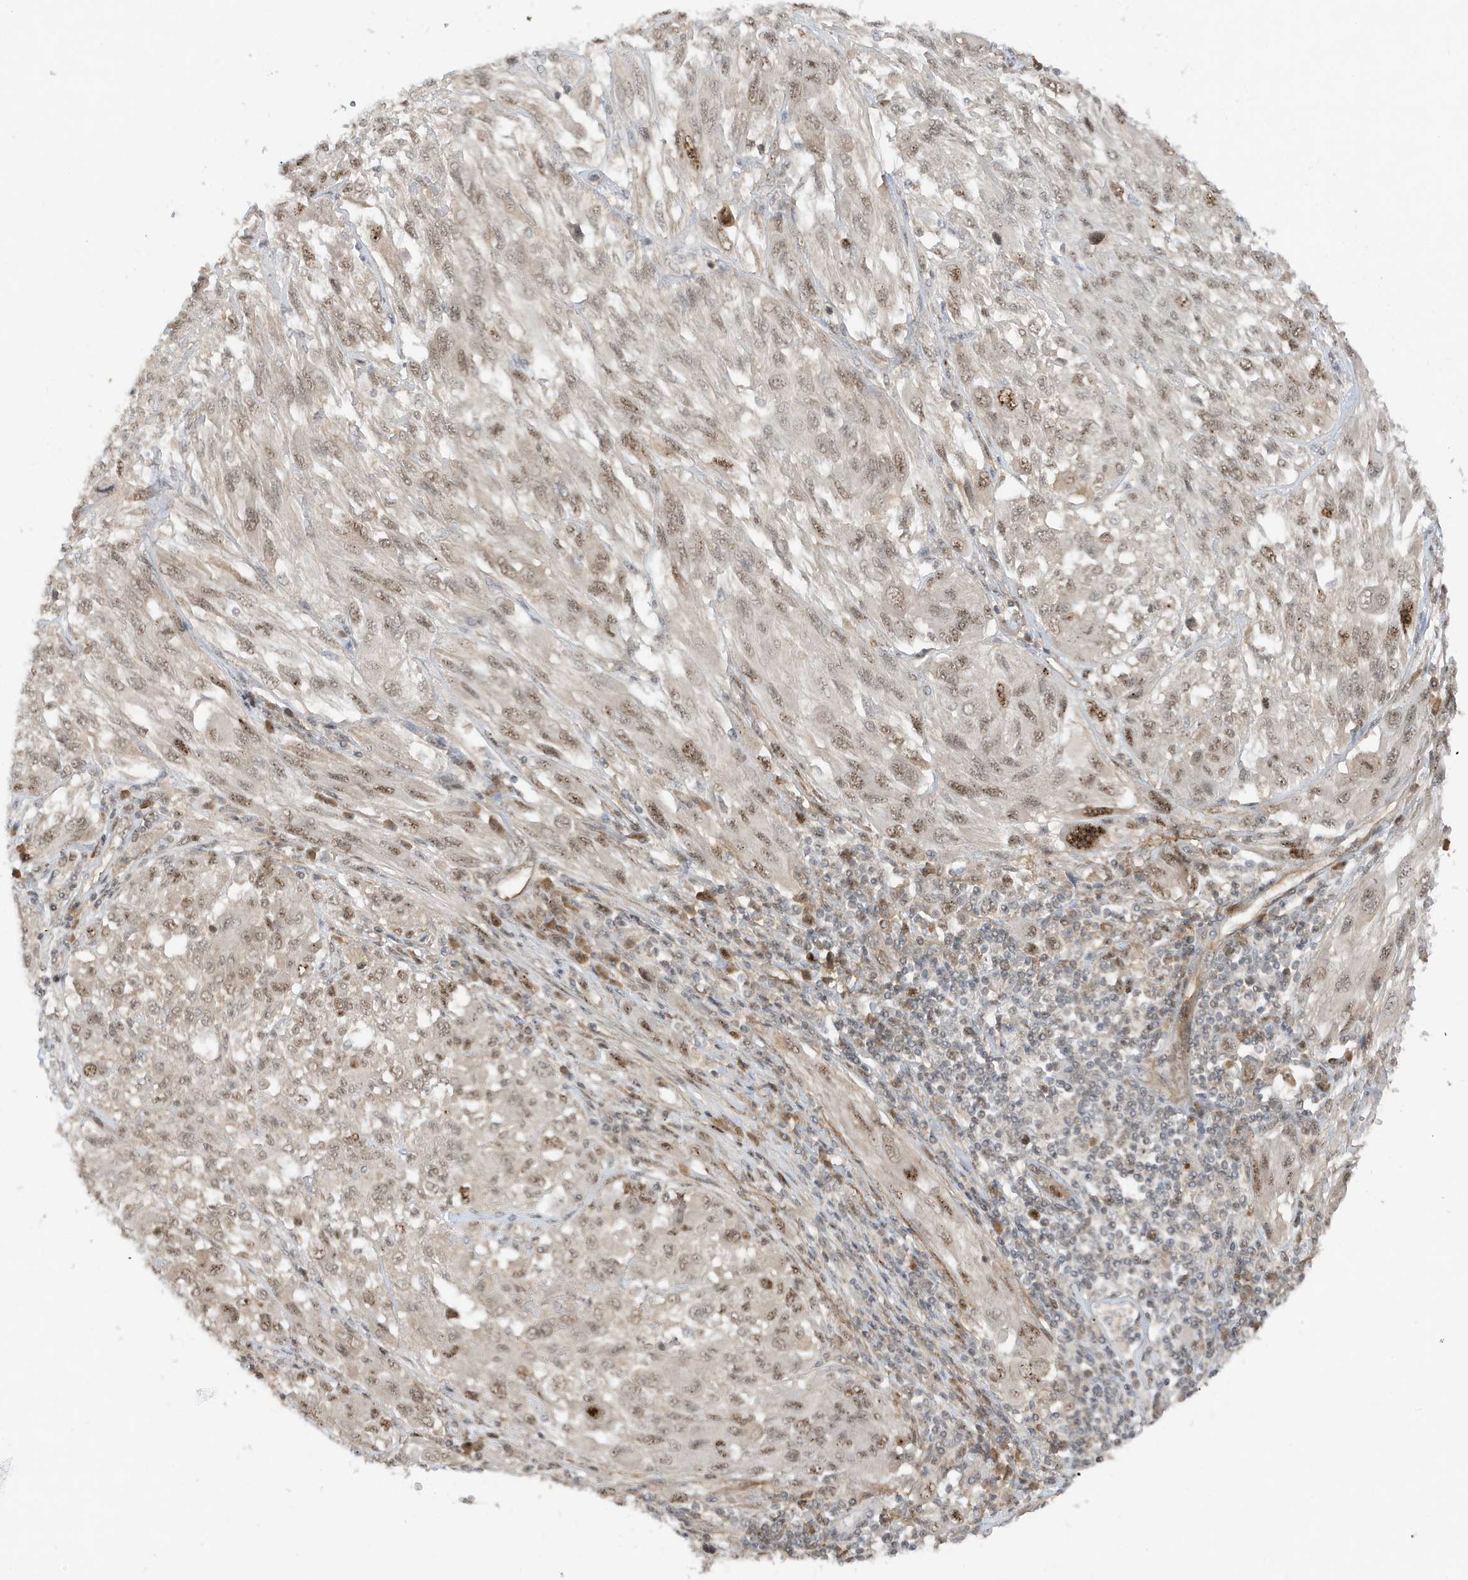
{"staining": {"intensity": "moderate", "quantity": "25%-75%", "location": "nuclear"}, "tissue": "melanoma", "cell_type": "Tumor cells", "image_type": "cancer", "snomed": [{"axis": "morphology", "description": "Malignant melanoma, NOS"}, {"axis": "topography", "description": "Skin"}], "caption": "Immunohistochemical staining of melanoma reveals medium levels of moderate nuclear protein expression in approximately 25%-75% of tumor cells.", "gene": "MAST3", "patient": {"sex": "female", "age": 91}}